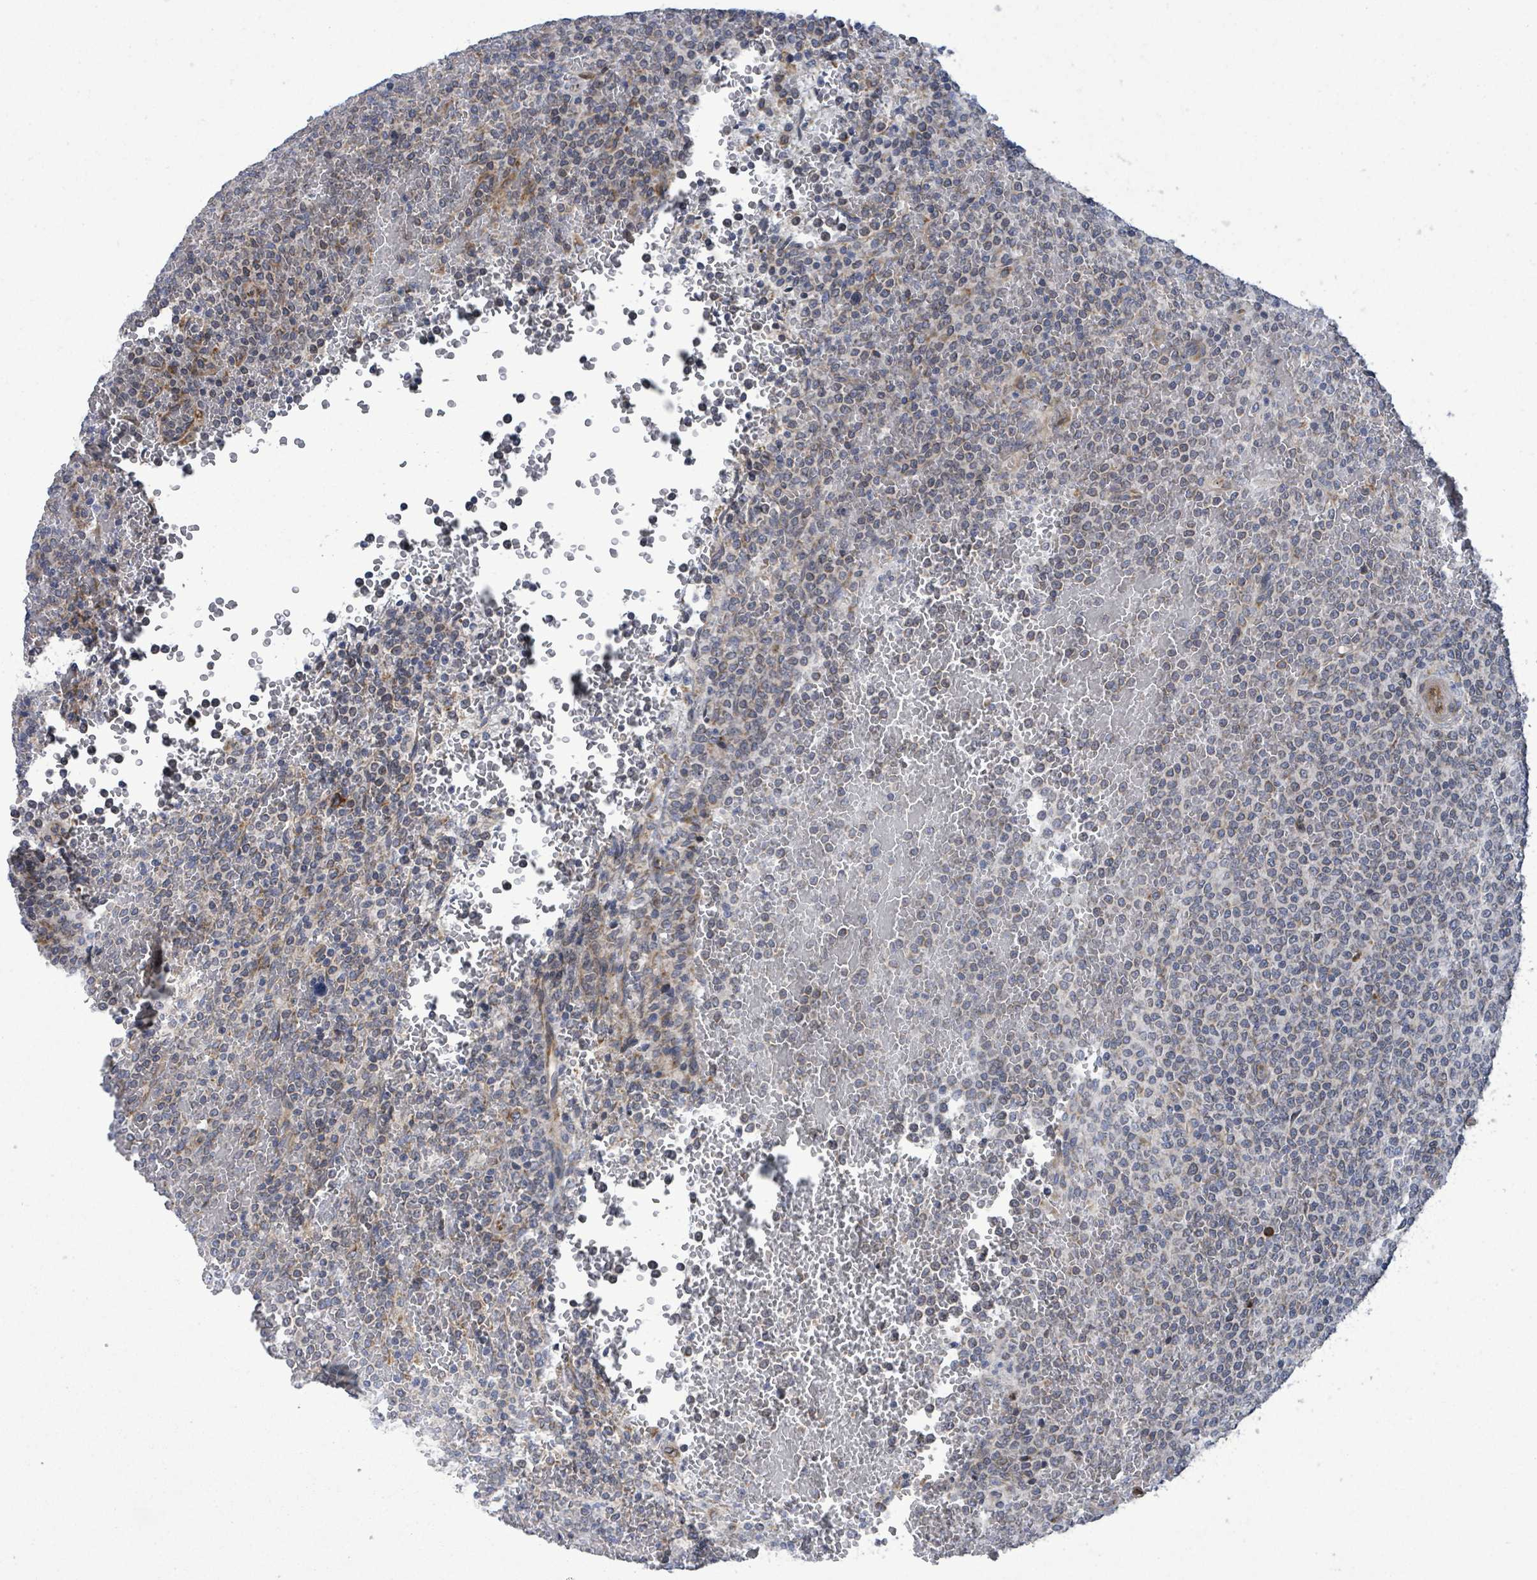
{"staining": {"intensity": "weak", "quantity": "<25%", "location": "cytoplasmic/membranous"}, "tissue": "lymphoma", "cell_type": "Tumor cells", "image_type": "cancer", "snomed": [{"axis": "morphology", "description": "Malignant lymphoma, non-Hodgkin's type, Low grade"}, {"axis": "topography", "description": "Spleen"}], "caption": "This is a image of immunohistochemistry staining of lymphoma, which shows no expression in tumor cells. (IHC, brightfield microscopy, high magnification).", "gene": "NOMO1", "patient": {"sex": "male", "age": 60}}